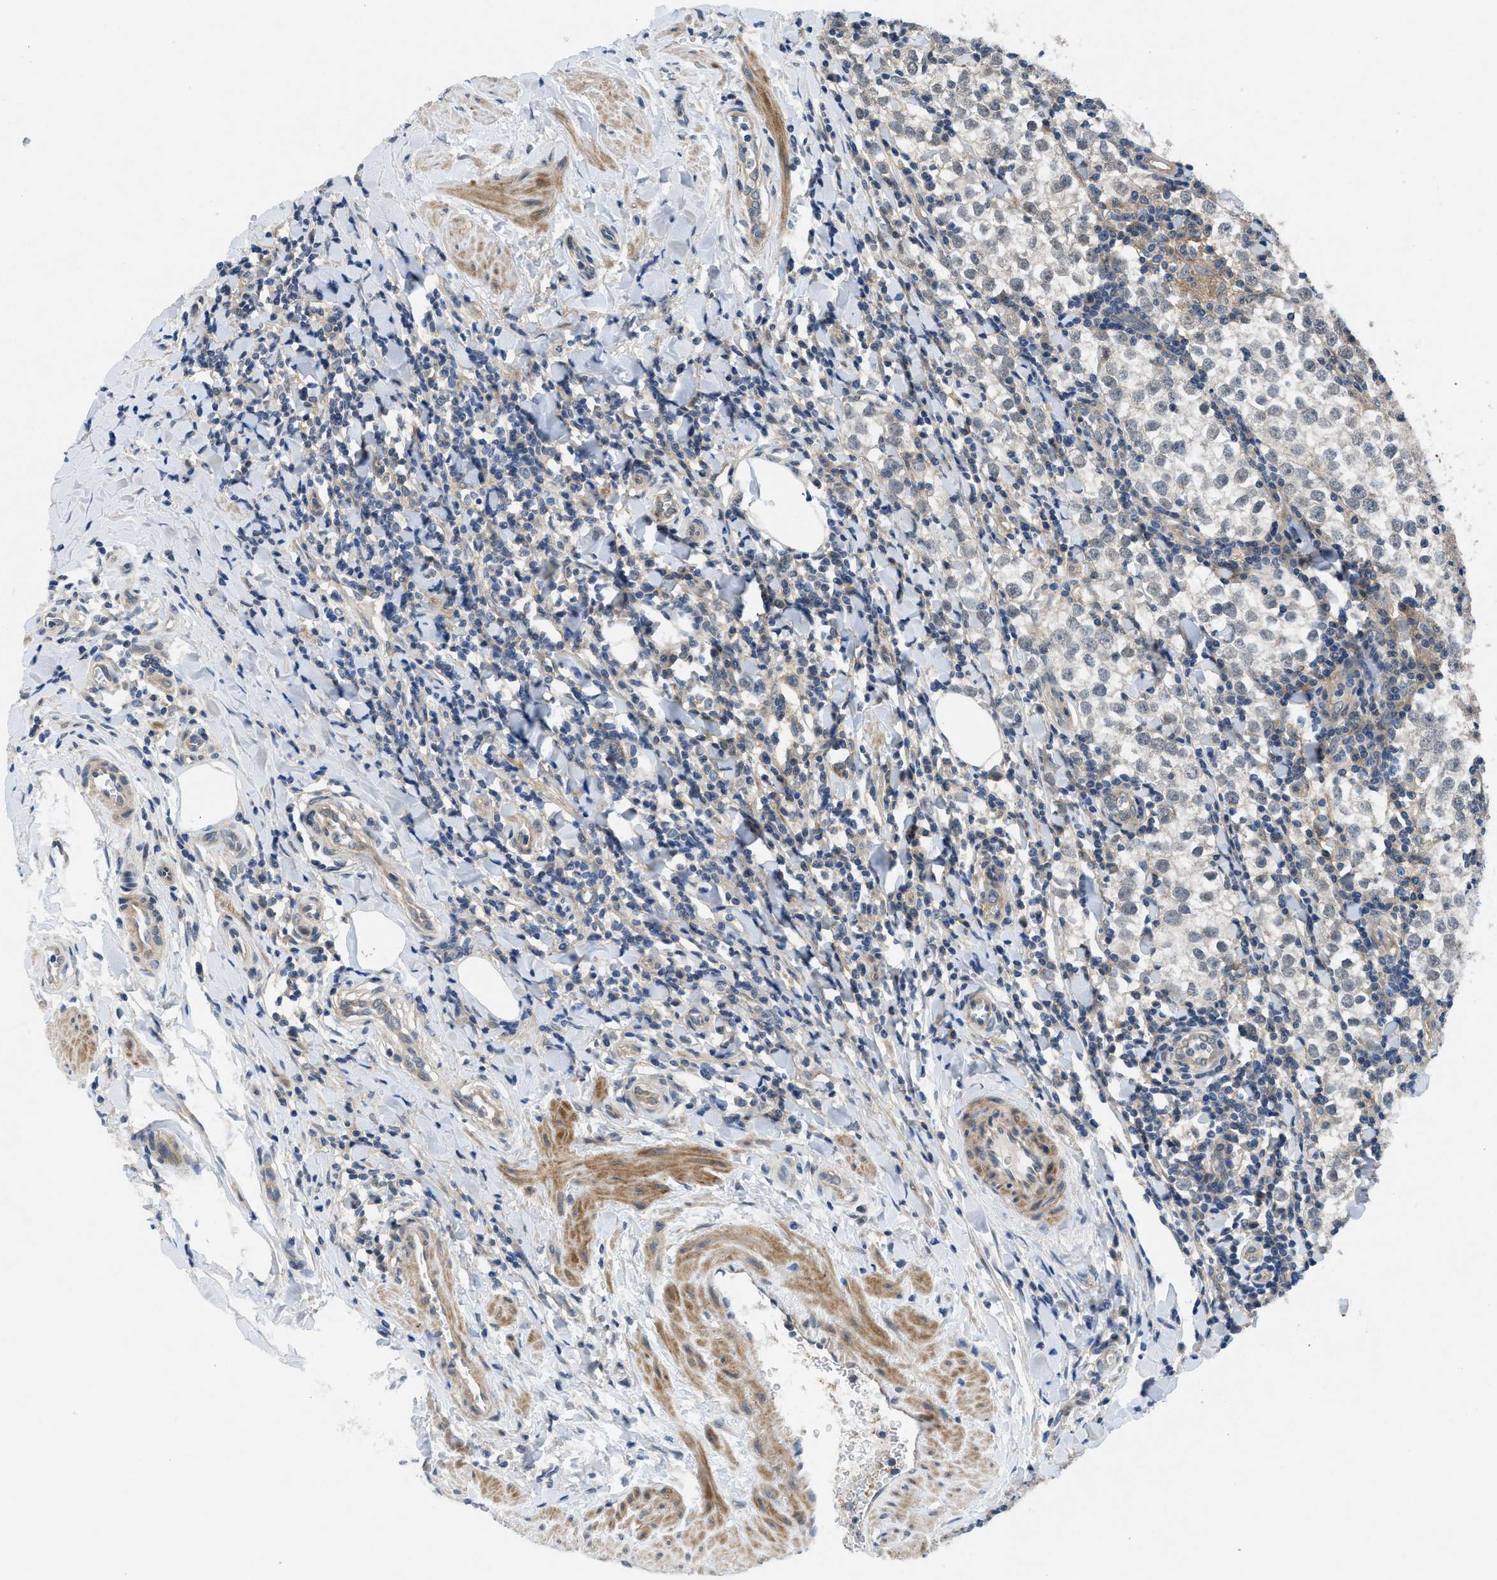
{"staining": {"intensity": "negative", "quantity": "none", "location": "none"}, "tissue": "testis cancer", "cell_type": "Tumor cells", "image_type": "cancer", "snomed": [{"axis": "morphology", "description": "Seminoma, NOS"}, {"axis": "morphology", "description": "Carcinoma, Embryonal, NOS"}, {"axis": "topography", "description": "Testis"}], "caption": "Immunohistochemistry (IHC) micrograph of human testis cancer (embryonal carcinoma) stained for a protein (brown), which reveals no staining in tumor cells.", "gene": "PANX1", "patient": {"sex": "male", "age": 36}}